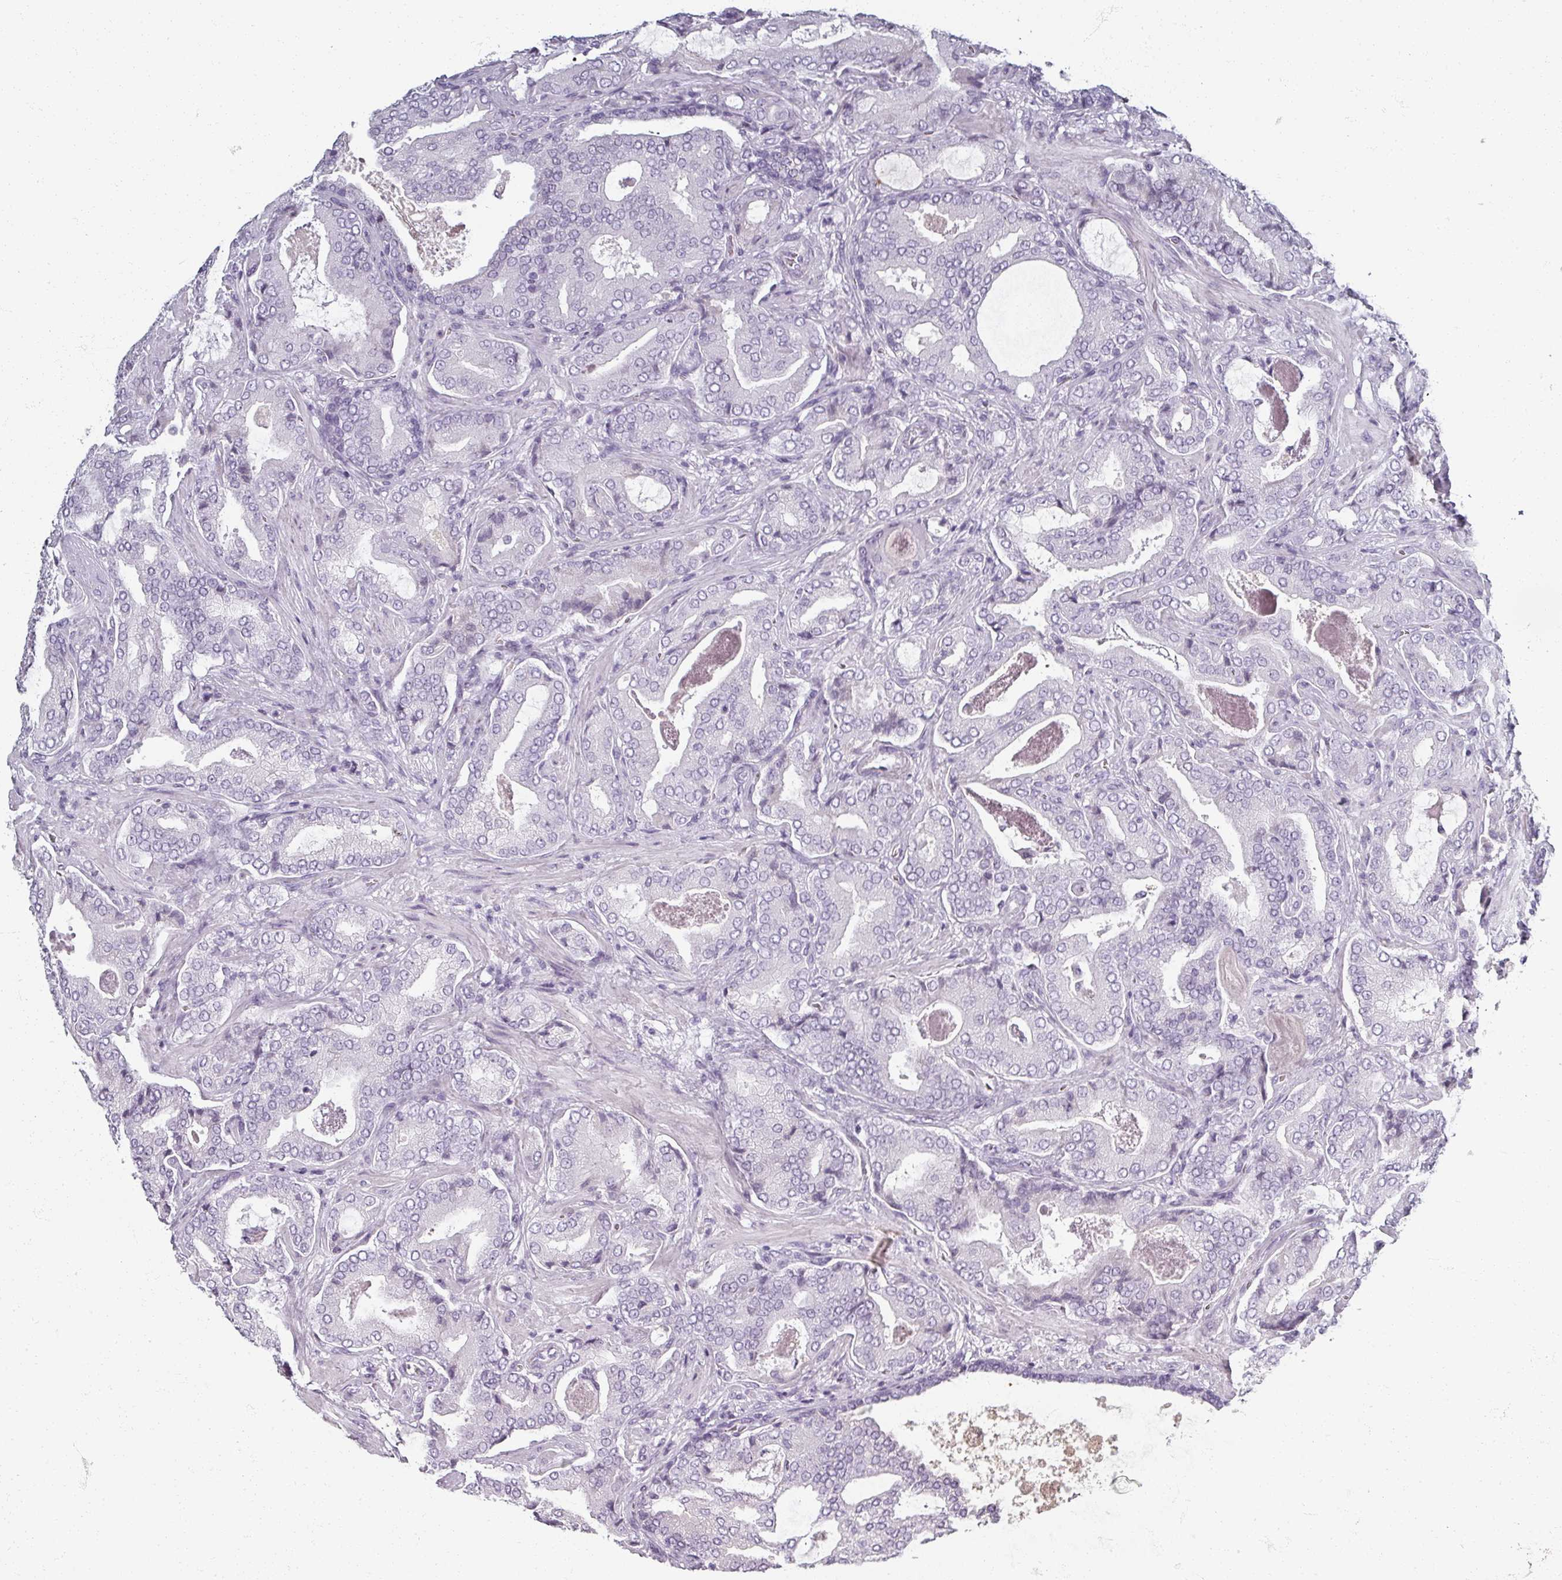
{"staining": {"intensity": "negative", "quantity": "none", "location": "none"}, "tissue": "prostate cancer", "cell_type": "Tumor cells", "image_type": "cancer", "snomed": [{"axis": "morphology", "description": "Adenocarcinoma, High grade"}, {"axis": "topography", "description": "Prostate"}], "caption": "DAB immunohistochemical staining of prostate cancer (high-grade adenocarcinoma) demonstrates no significant expression in tumor cells.", "gene": "REG3G", "patient": {"sex": "male", "age": 68}}